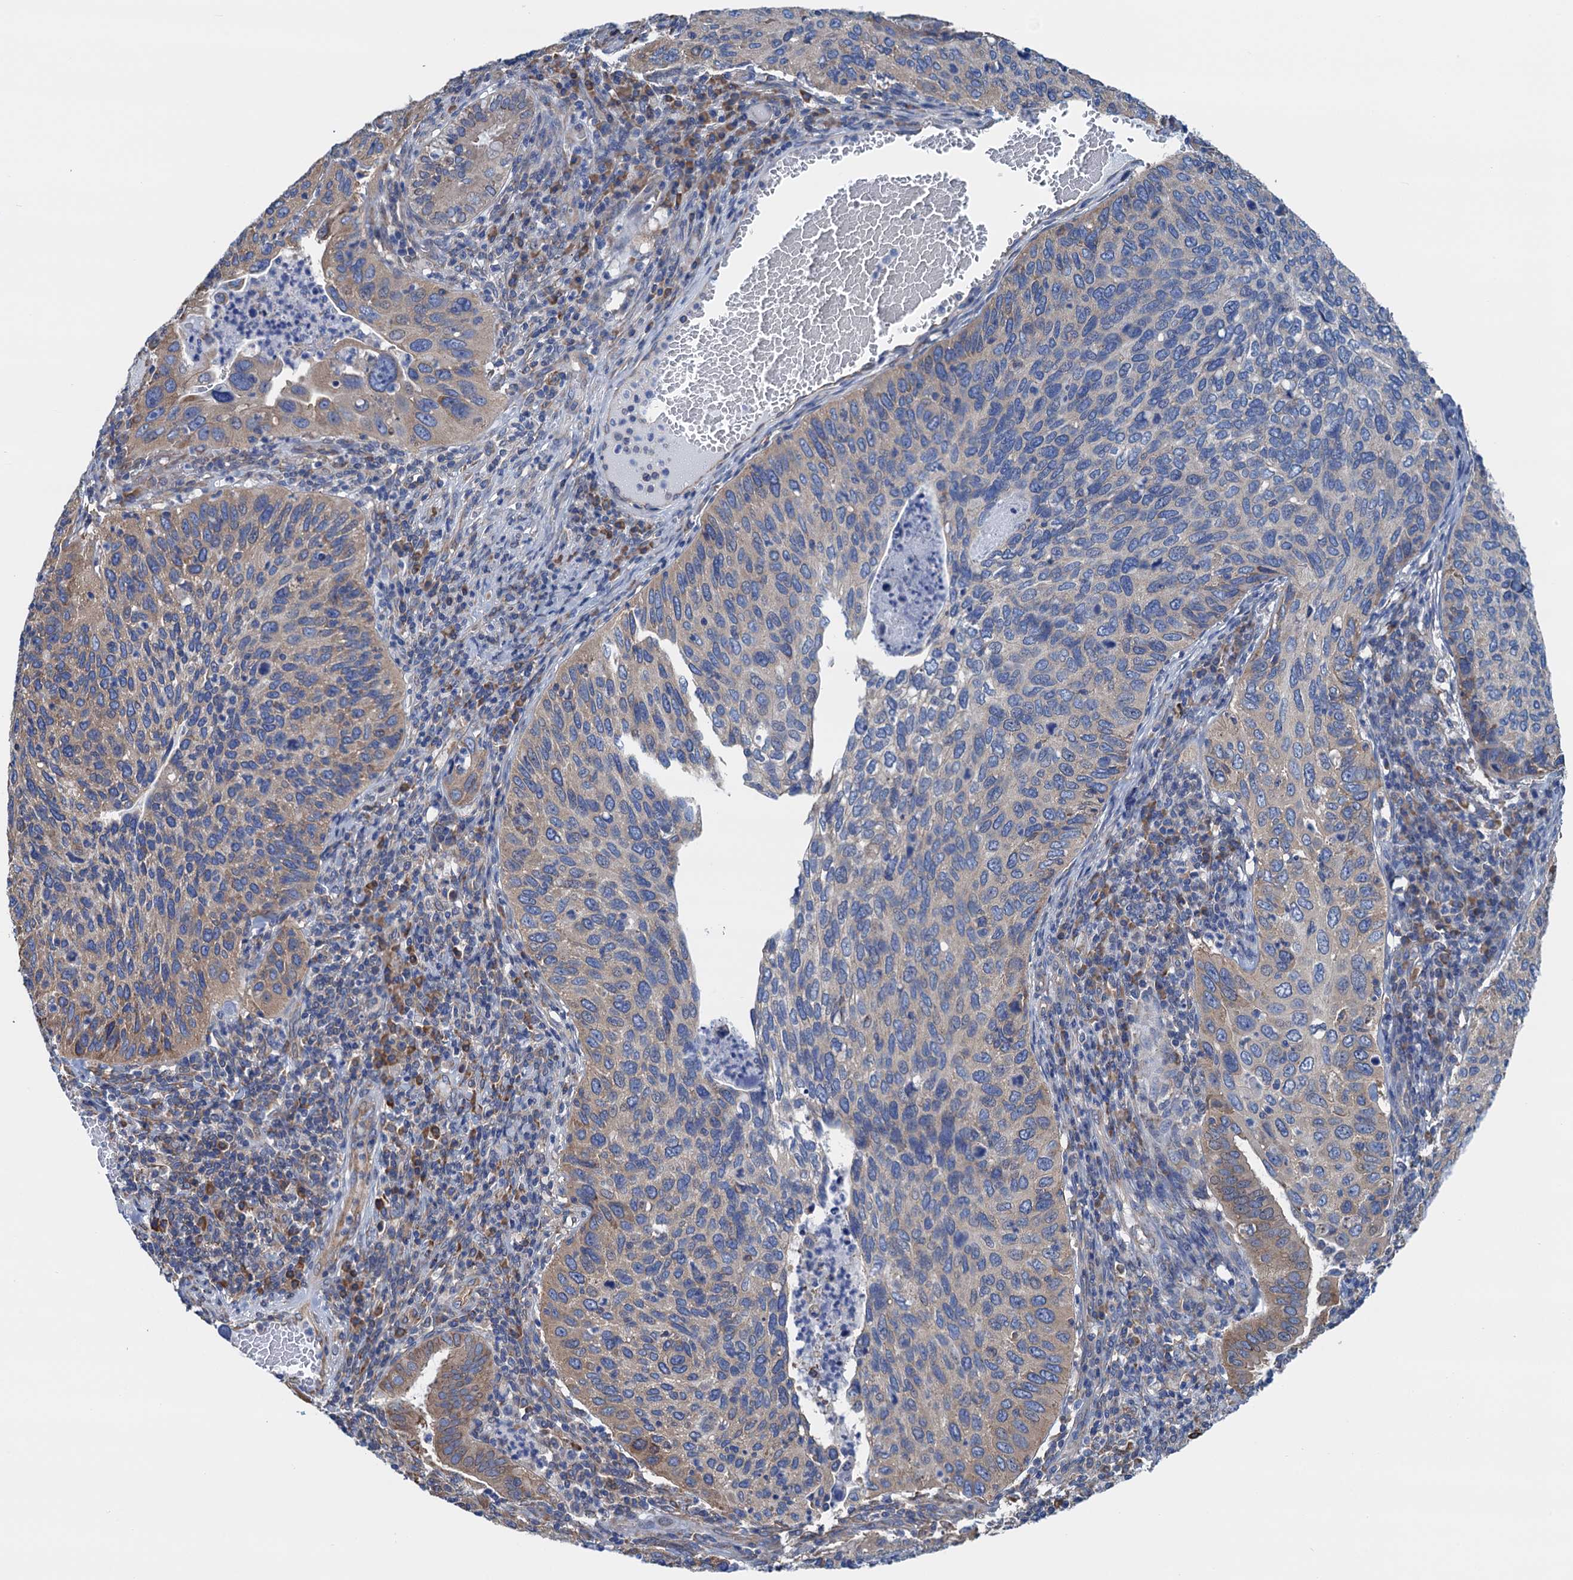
{"staining": {"intensity": "weak", "quantity": "25%-75%", "location": "cytoplasmic/membranous"}, "tissue": "cervical cancer", "cell_type": "Tumor cells", "image_type": "cancer", "snomed": [{"axis": "morphology", "description": "Squamous cell carcinoma, NOS"}, {"axis": "topography", "description": "Cervix"}], "caption": "The histopathology image shows a brown stain indicating the presence of a protein in the cytoplasmic/membranous of tumor cells in squamous cell carcinoma (cervical).", "gene": "SLC12A7", "patient": {"sex": "female", "age": 38}}